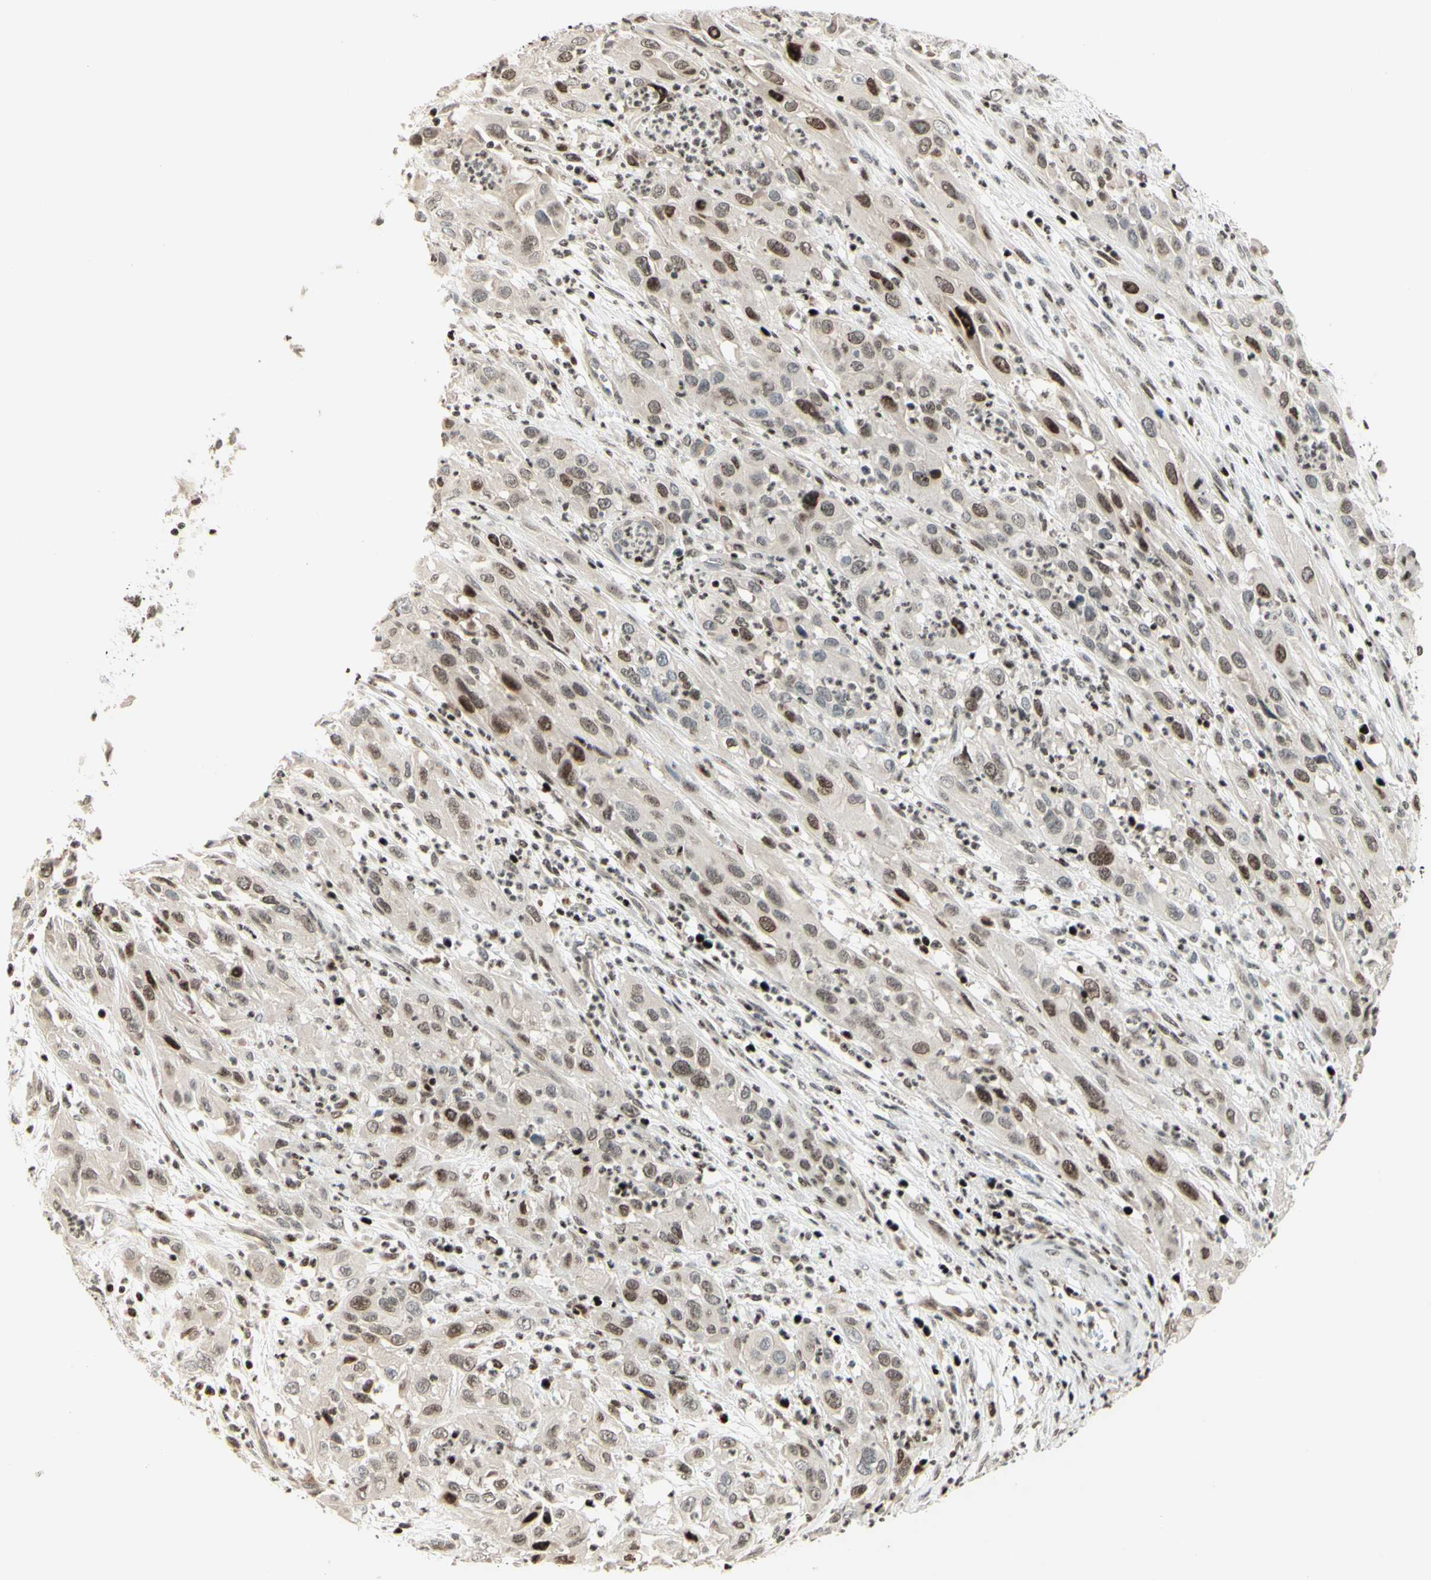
{"staining": {"intensity": "moderate", "quantity": "25%-75%", "location": "cytoplasmic/membranous,nuclear"}, "tissue": "cervical cancer", "cell_type": "Tumor cells", "image_type": "cancer", "snomed": [{"axis": "morphology", "description": "Squamous cell carcinoma, NOS"}, {"axis": "topography", "description": "Cervix"}], "caption": "The photomicrograph shows staining of squamous cell carcinoma (cervical), revealing moderate cytoplasmic/membranous and nuclear protein expression (brown color) within tumor cells.", "gene": "CDKL5", "patient": {"sex": "female", "age": 32}}